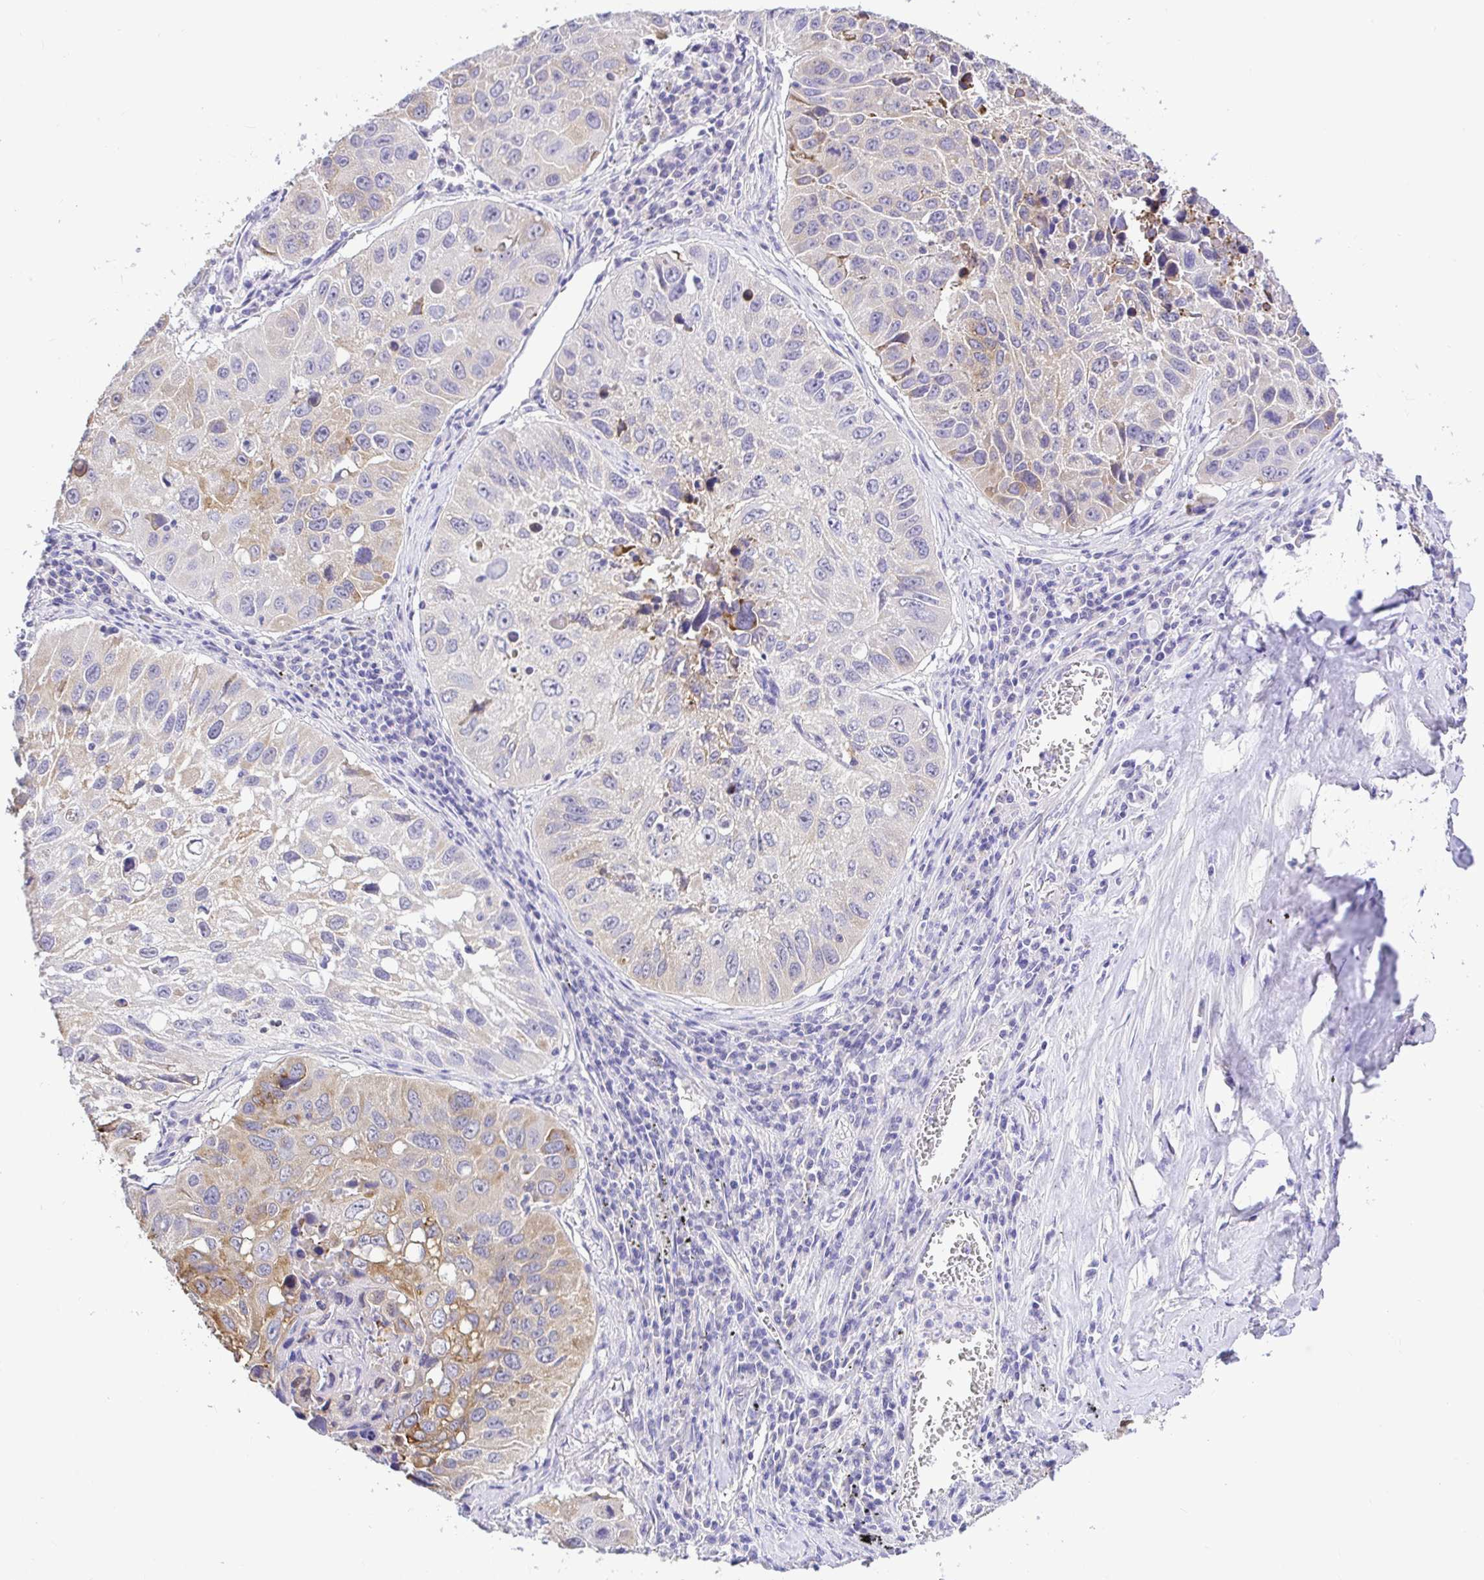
{"staining": {"intensity": "moderate", "quantity": "<25%", "location": "cytoplasmic/membranous"}, "tissue": "lung cancer", "cell_type": "Tumor cells", "image_type": "cancer", "snomed": [{"axis": "morphology", "description": "Squamous cell carcinoma, NOS"}, {"axis": "topography", "description": "Lung"}], "caption": "Immunohistochemistry staining of lung cancer (squamous cell carcinoma), which demonstrates low levels of moderate cytoplasmic/membranous positivity in about <25% of tumor cells indicating moderate cytoplasmic/membranous protein staining. The staining was performed using DAB (brown) for protein detection and nuclei were counterstained in hematoxylin (blue).", "gene": "CDO1", "patient": {"sex": "female", "age": 61}}